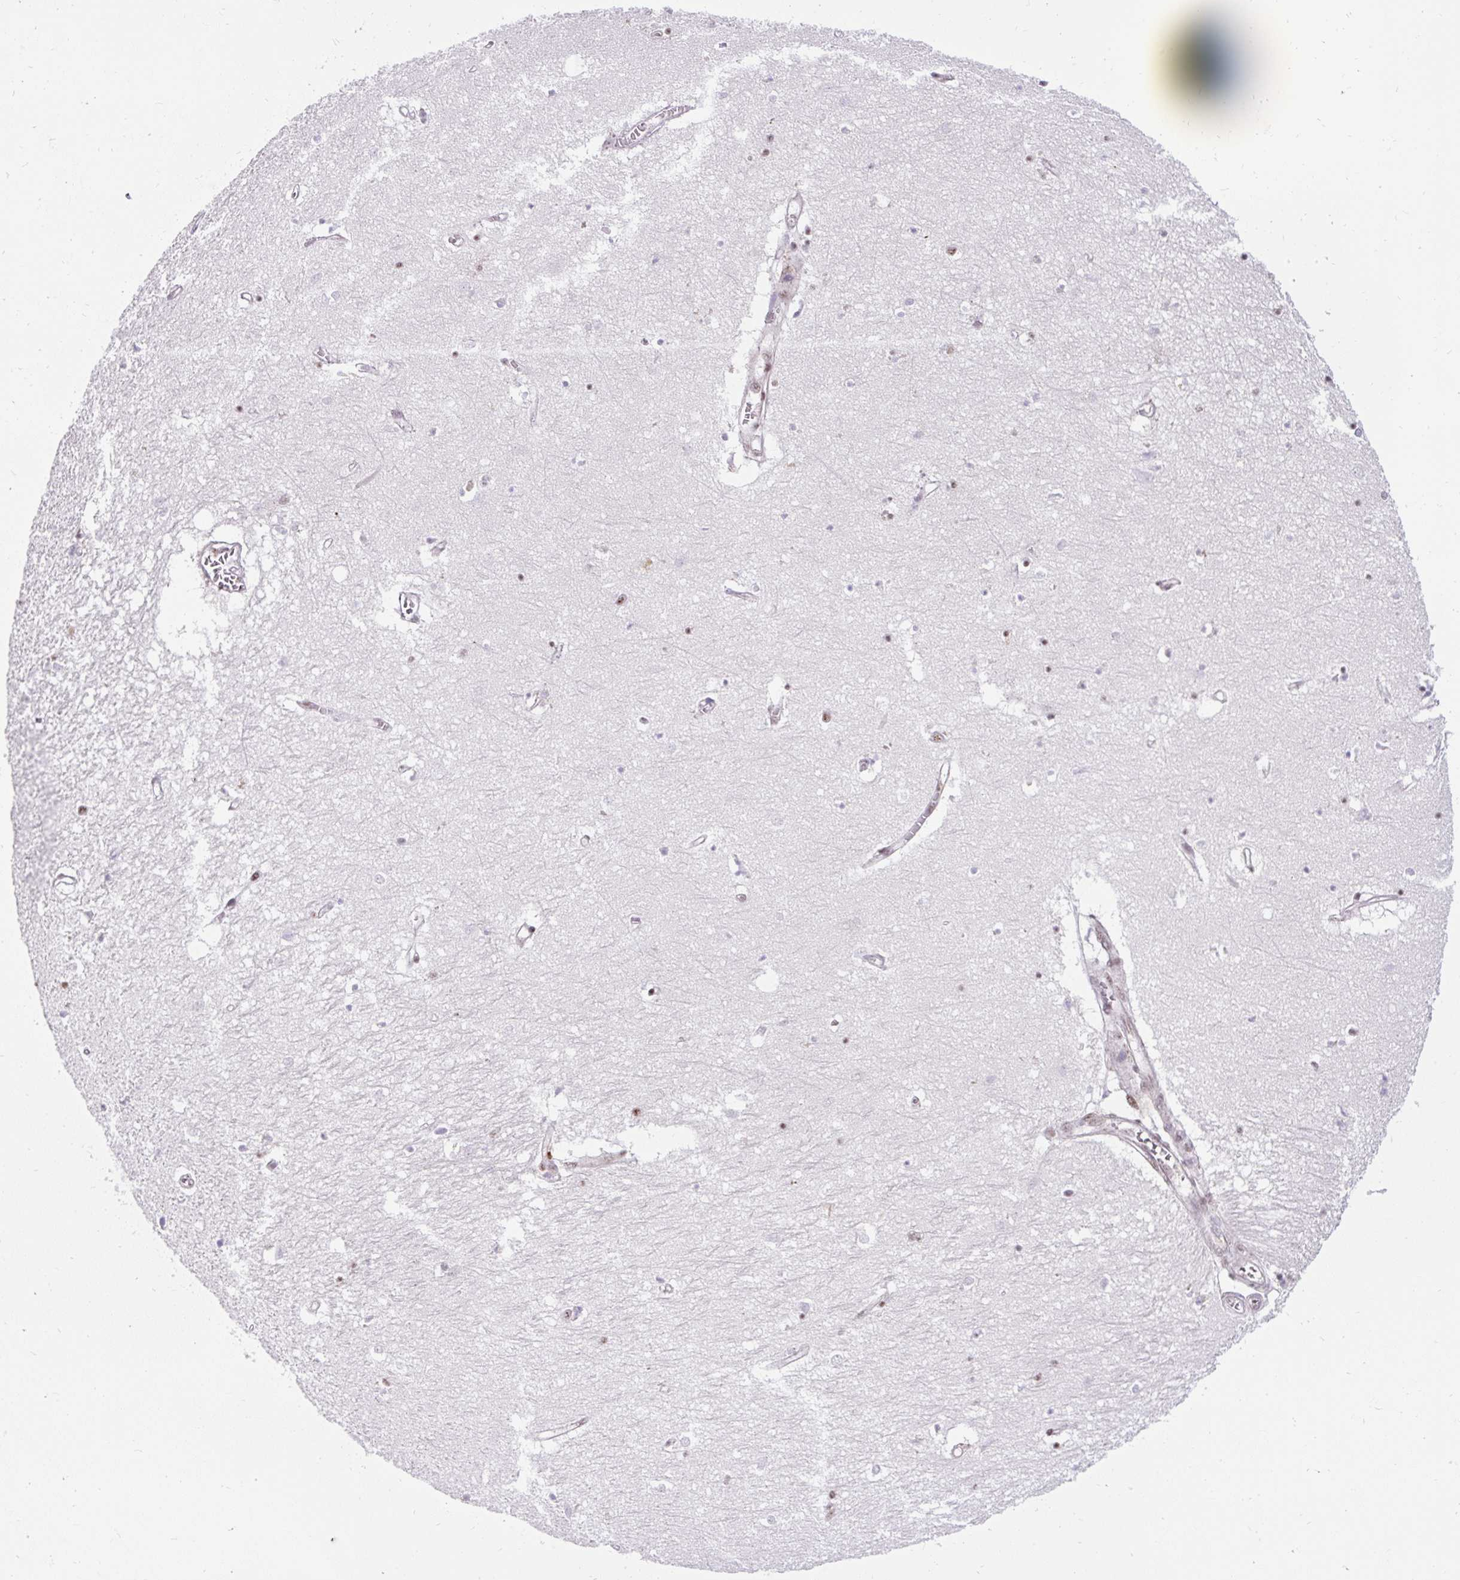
{"staining": {"intensity": "negative", "quantity": "none", "location": "none"}, "tissue": "hippocampus", "cell_type": "Glial cells", "image_type": "normal", "snomed": [{"axis": "morphology", "description": "Normal tissue, NOS"}, {"axis": "topography", "description": "Hippocampus"}], "caption": "A high-resolution histopathology image shows immunohistochemistry staining of unremarkable hippocampus, which exhibits no significant expression in glial cells. Brightfield microscopy of IHC stained with DAB (brown) and hematoxylin (blue), captured at high magnification.", "gene": "SMC5", "patient": {"sex": "female", "age": 64}}